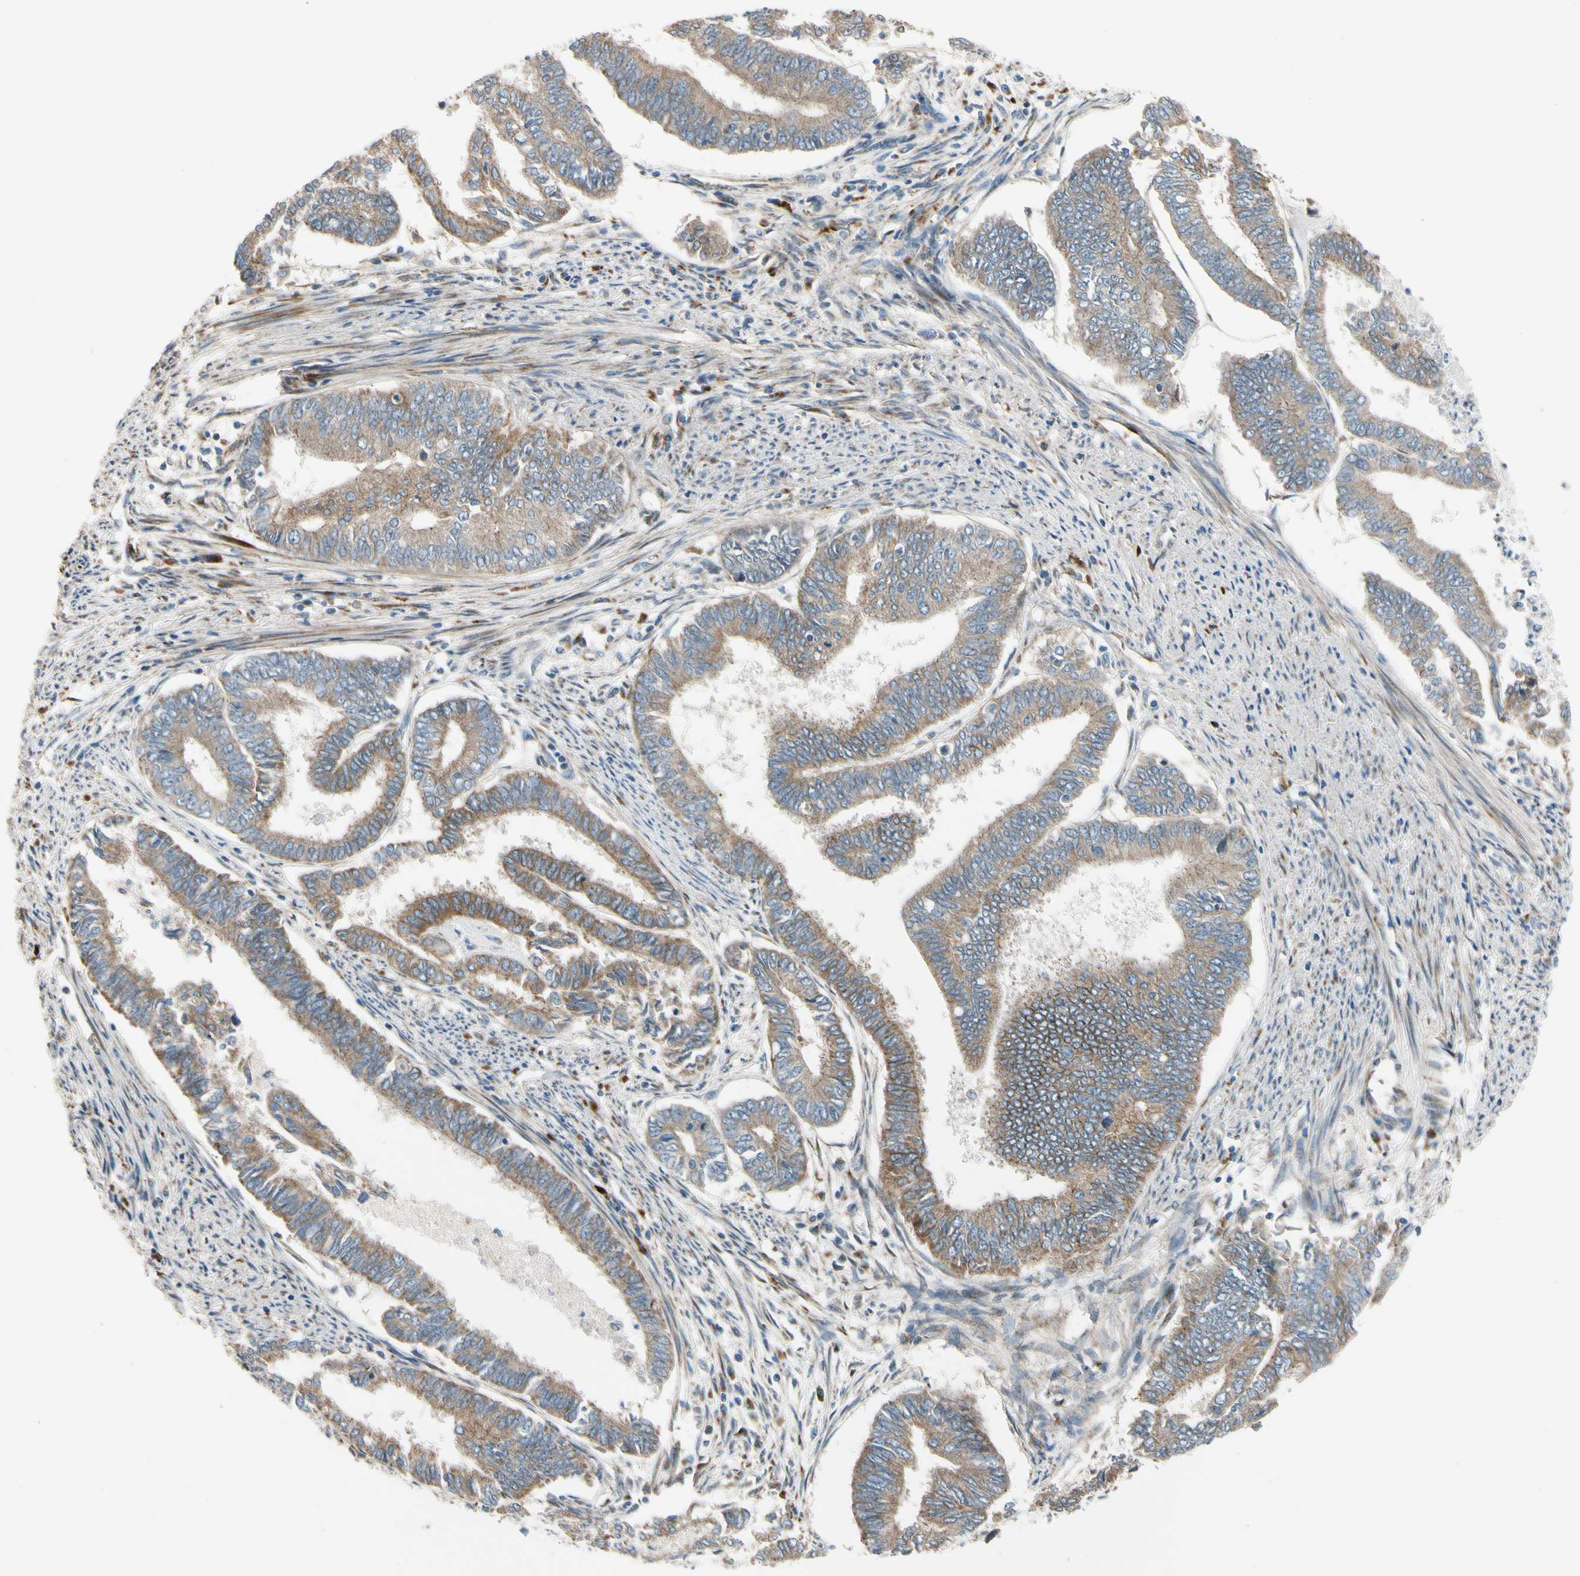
{"staining": {"intensity": "moderate", "quantity": ">75%", "location": "cytoplasmic/membranous"}, "tissue": "endometrial cancer", "cell_type": "Tumor cells", "image_type": "cancer", "snomed": [{"axis": "morphology", "description": "Adenocarcinoma, NOS"}, {"axis": "topography", "description": "Endometrium"}], "caption": "Immunohistochemistry of human endometrial adenocarcinoma displays medium levels of moderate cytoplasmic/membranous staining in approximately >75% of tumor cells. Using DAB (brown) and hematoxylin (blue) stains, captured at high magnification using brightfield microscopy.", "gene": "MST1R", "patient": {"sex": "female", "age": 86}}